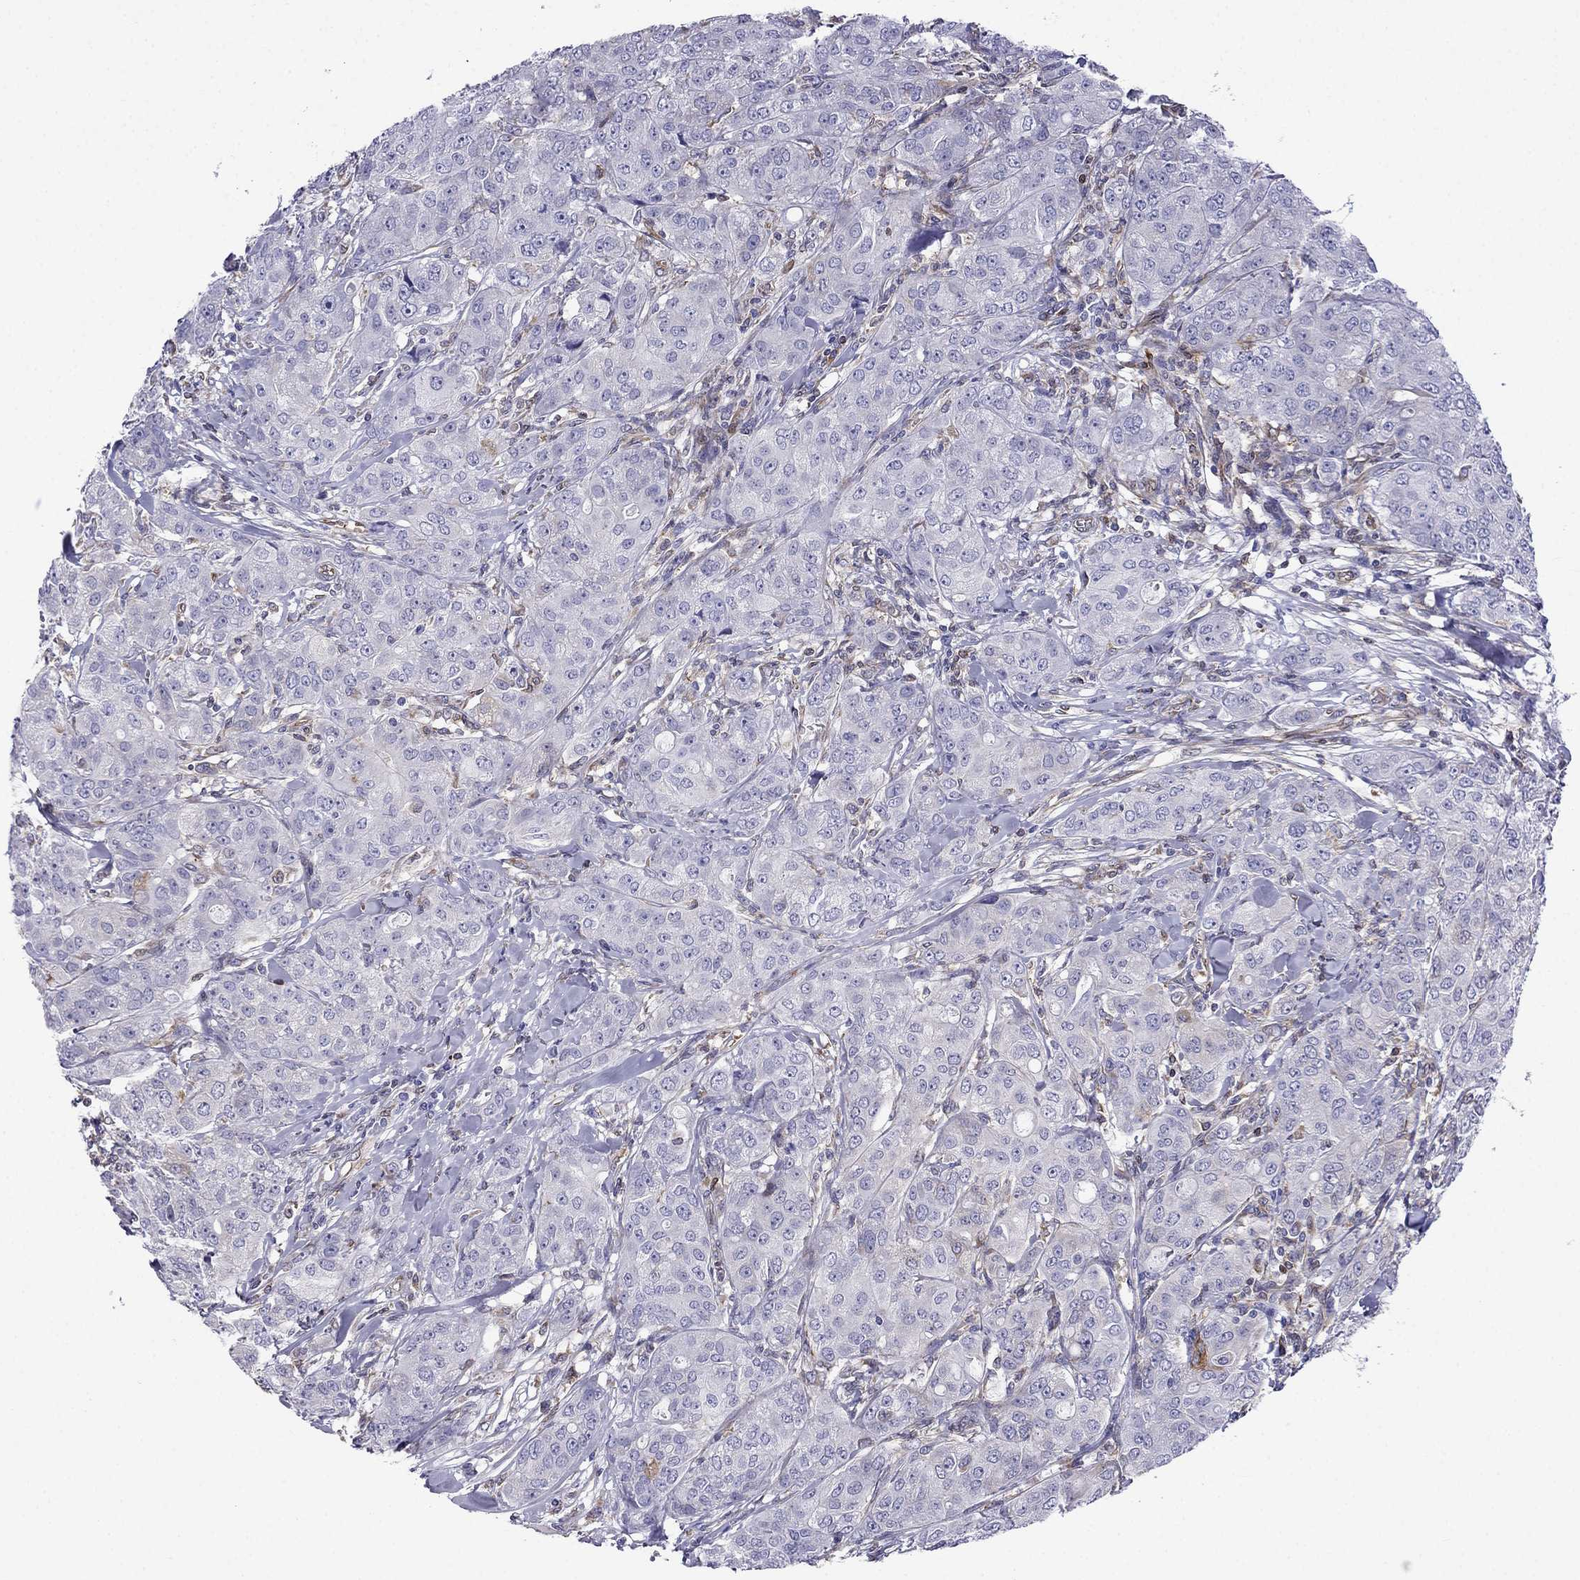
{"staining": {"intensity": "negative", "quantity": "none", "location": "none"}, "tissue": "breast cancer", "cell_type": "Tumor cells", "image_type": "cancer", "snomed": [{"axis": "morphology", "description": "Duct carcinoma"}, {"axis": "topography", "description": "Breast"}], "caption": "Immunohistochemistry histopathology image of neoplastic tissue: breast cancer stained with DAB (3,3'-diaminobenzidine) exhibits no significant protein expression in tumor cells. (Stains: DAB IHC with hematoxylin counter stain, Microscopy: brightfield microscopy at high magnification).", "gene": "GNAL", "patient": {"sex": "female", "age": 43}}